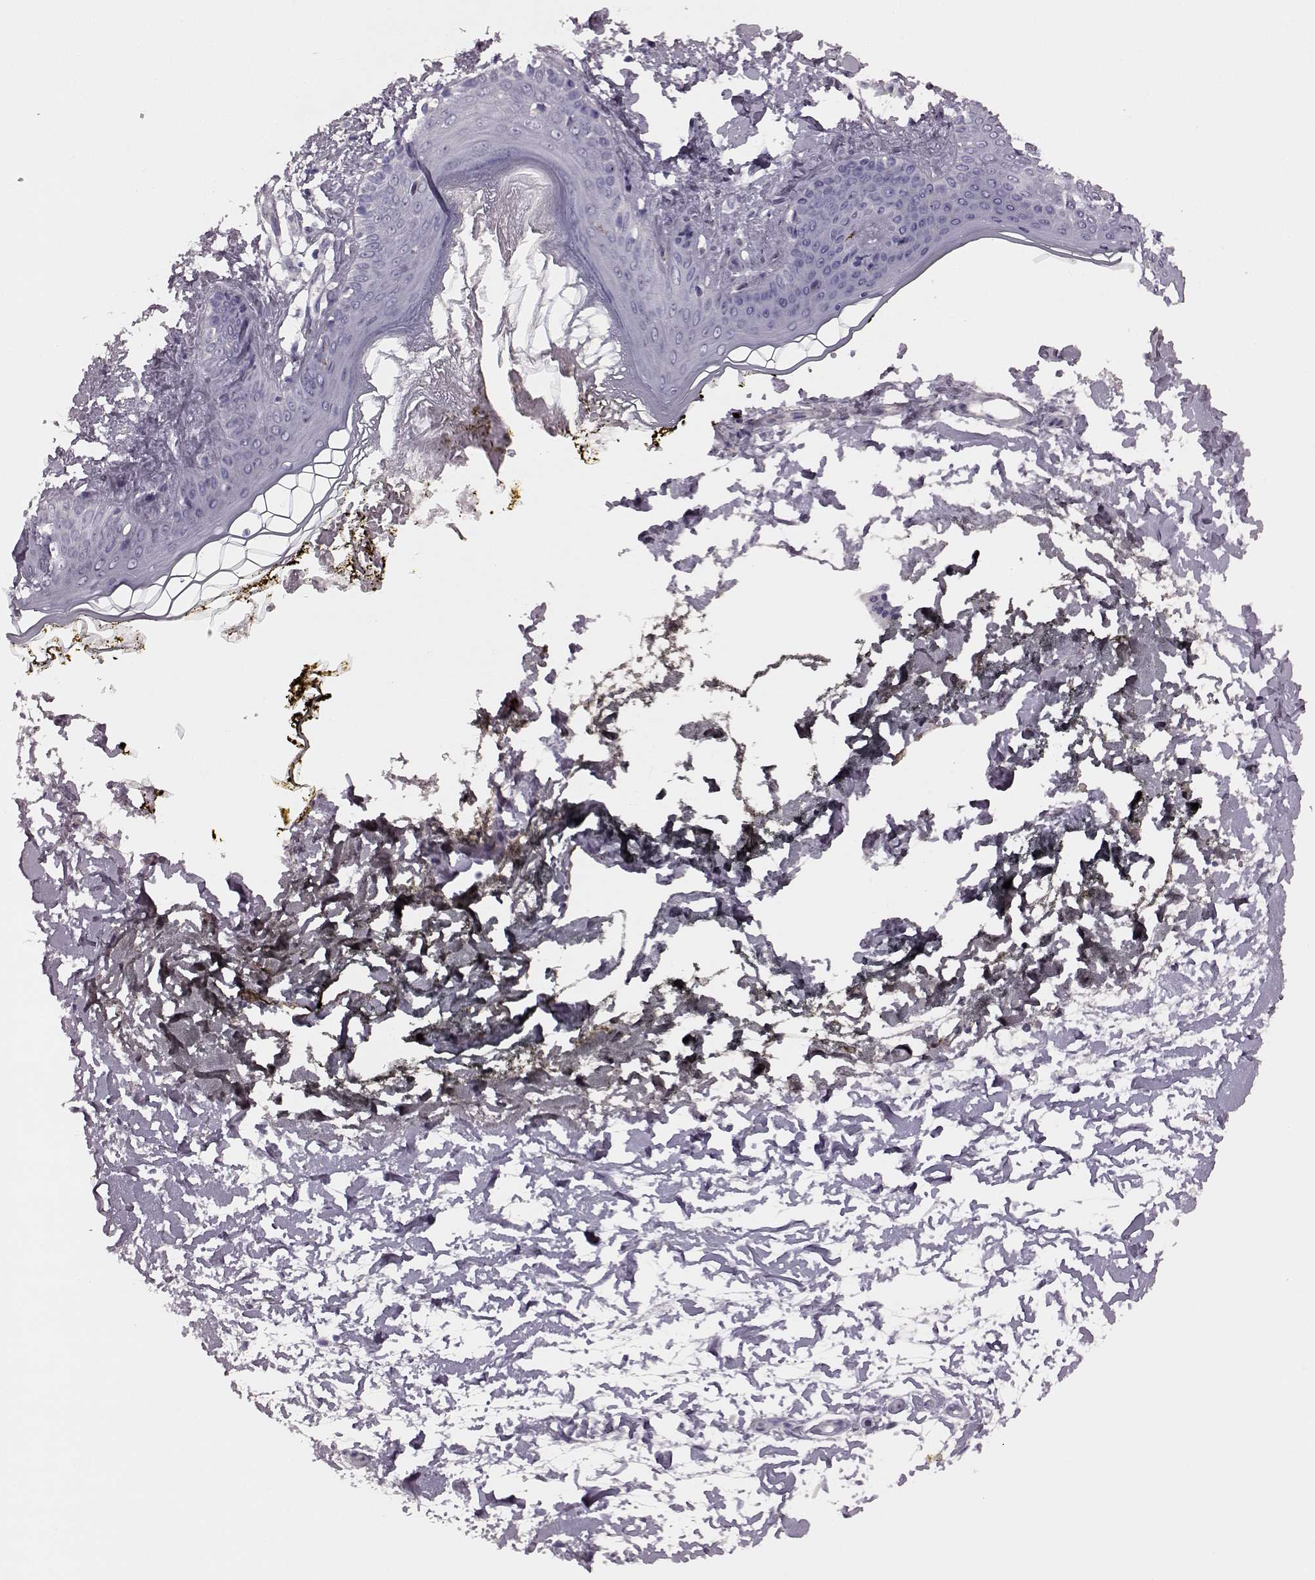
{"staining": {"intensity": "negative", "quantity": "none", "location": "none"}, "tissue": "skin", "cell_type": "Fibroblasts", "image_type": "normal", "snomed": [{"axis": "morphology", "description": "Normal tissue, NOS"}, {"axis": "topography", "description": "Skin"}], "caption": "The micrograph demonstrates no staining of fibroblasts in unremarkable skin.", "gene": "SNTG1", "patient": {"sex": "female", "age": 34}}